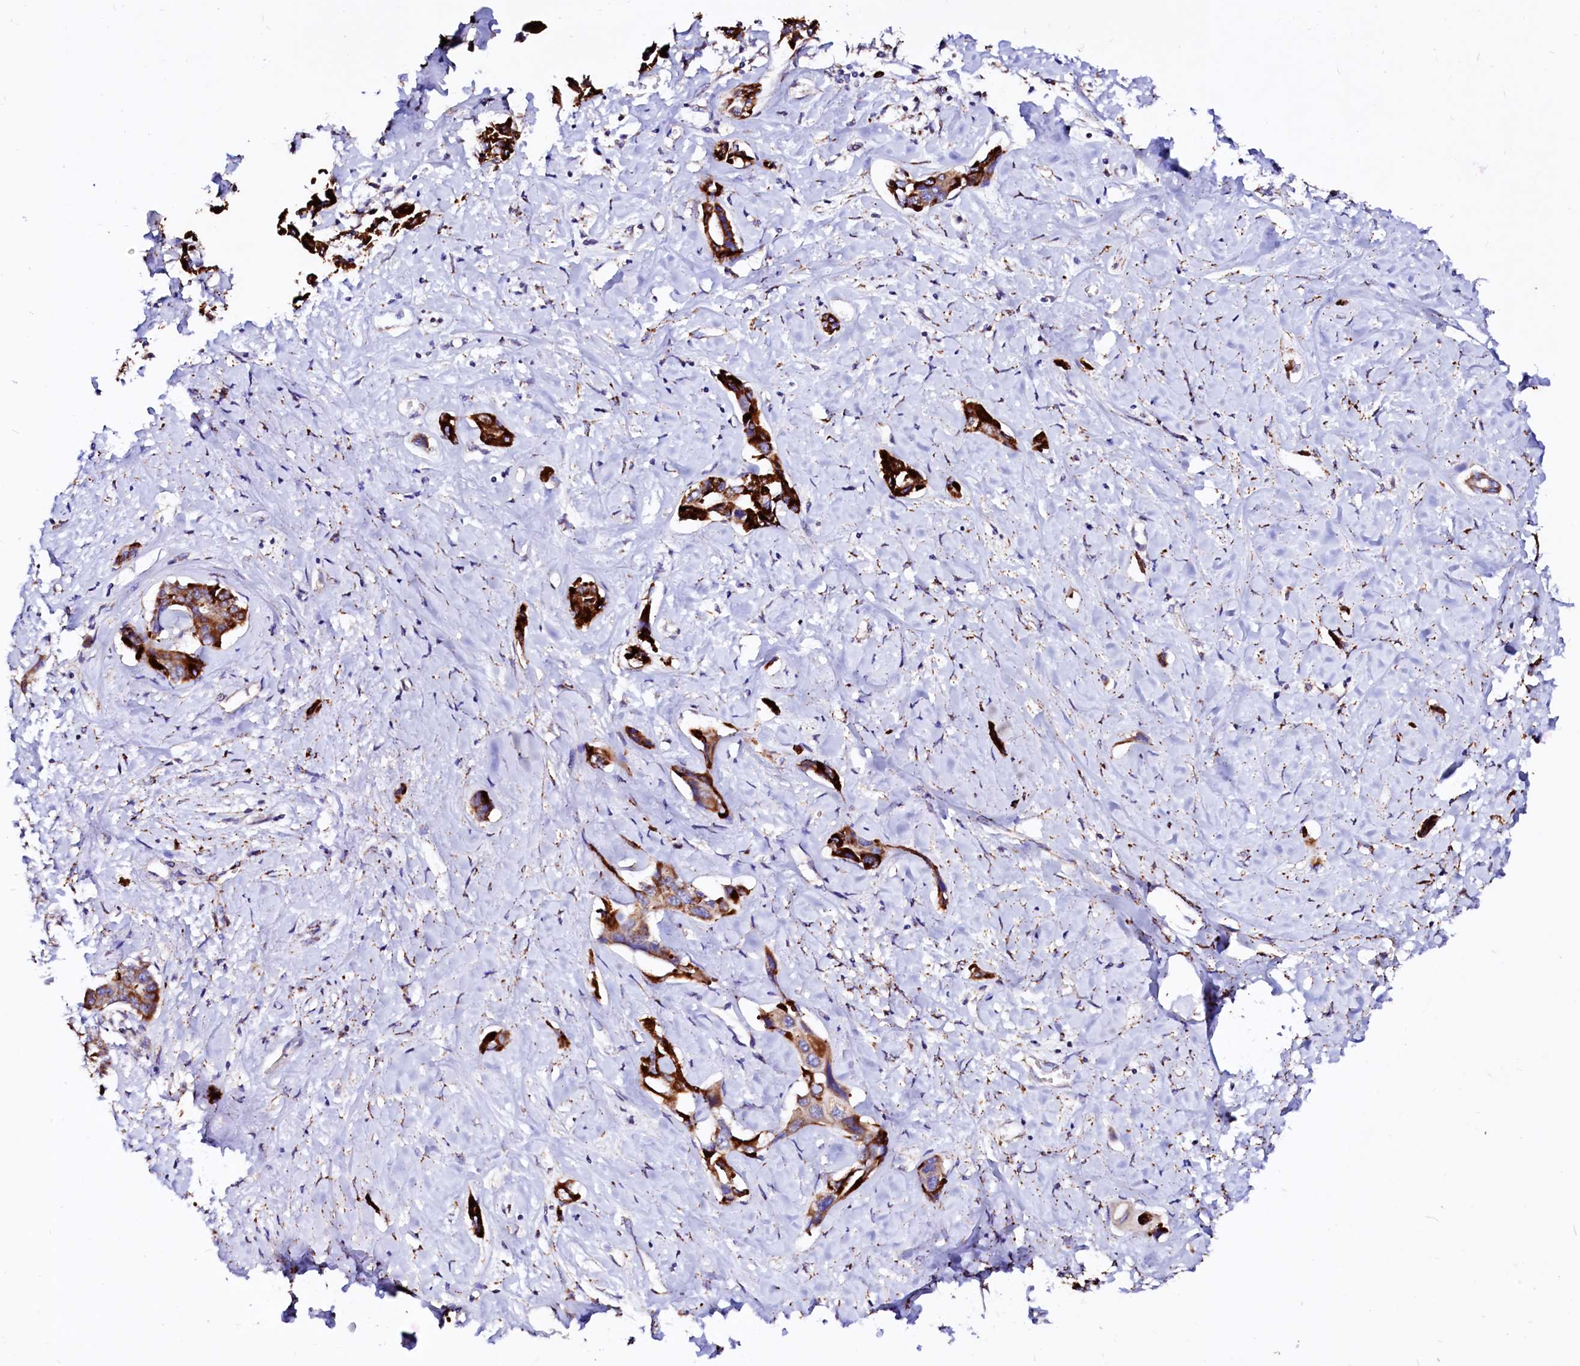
{"staining": {"intensity": "strong", "quantity": ">75%", "location": "cytoplasmic/membranous"}, "tissue": "liver cancer", "cell_type": "Tumor cells", "image_type": "cancer", "snomed": [{"axis": "morphology", "description": "Cholangiocarcinoma"}, {"axis": "topography", "description": "Liver"}], "caption": "IHC staining of liver cancer, which reveals high levels of strong cytoplasmic/membranous staining in approximately >75% of tumor cells indicating strong cytoplasmic/membranous protein staining. The staining was performed using DAB (3,3'-diaminobenzidine) (brown) for protein detection and nuclei were counterstained in hematoxylin (blue).", "gene": "MAOB", "patient": {"sex": "male", "age": 59}}